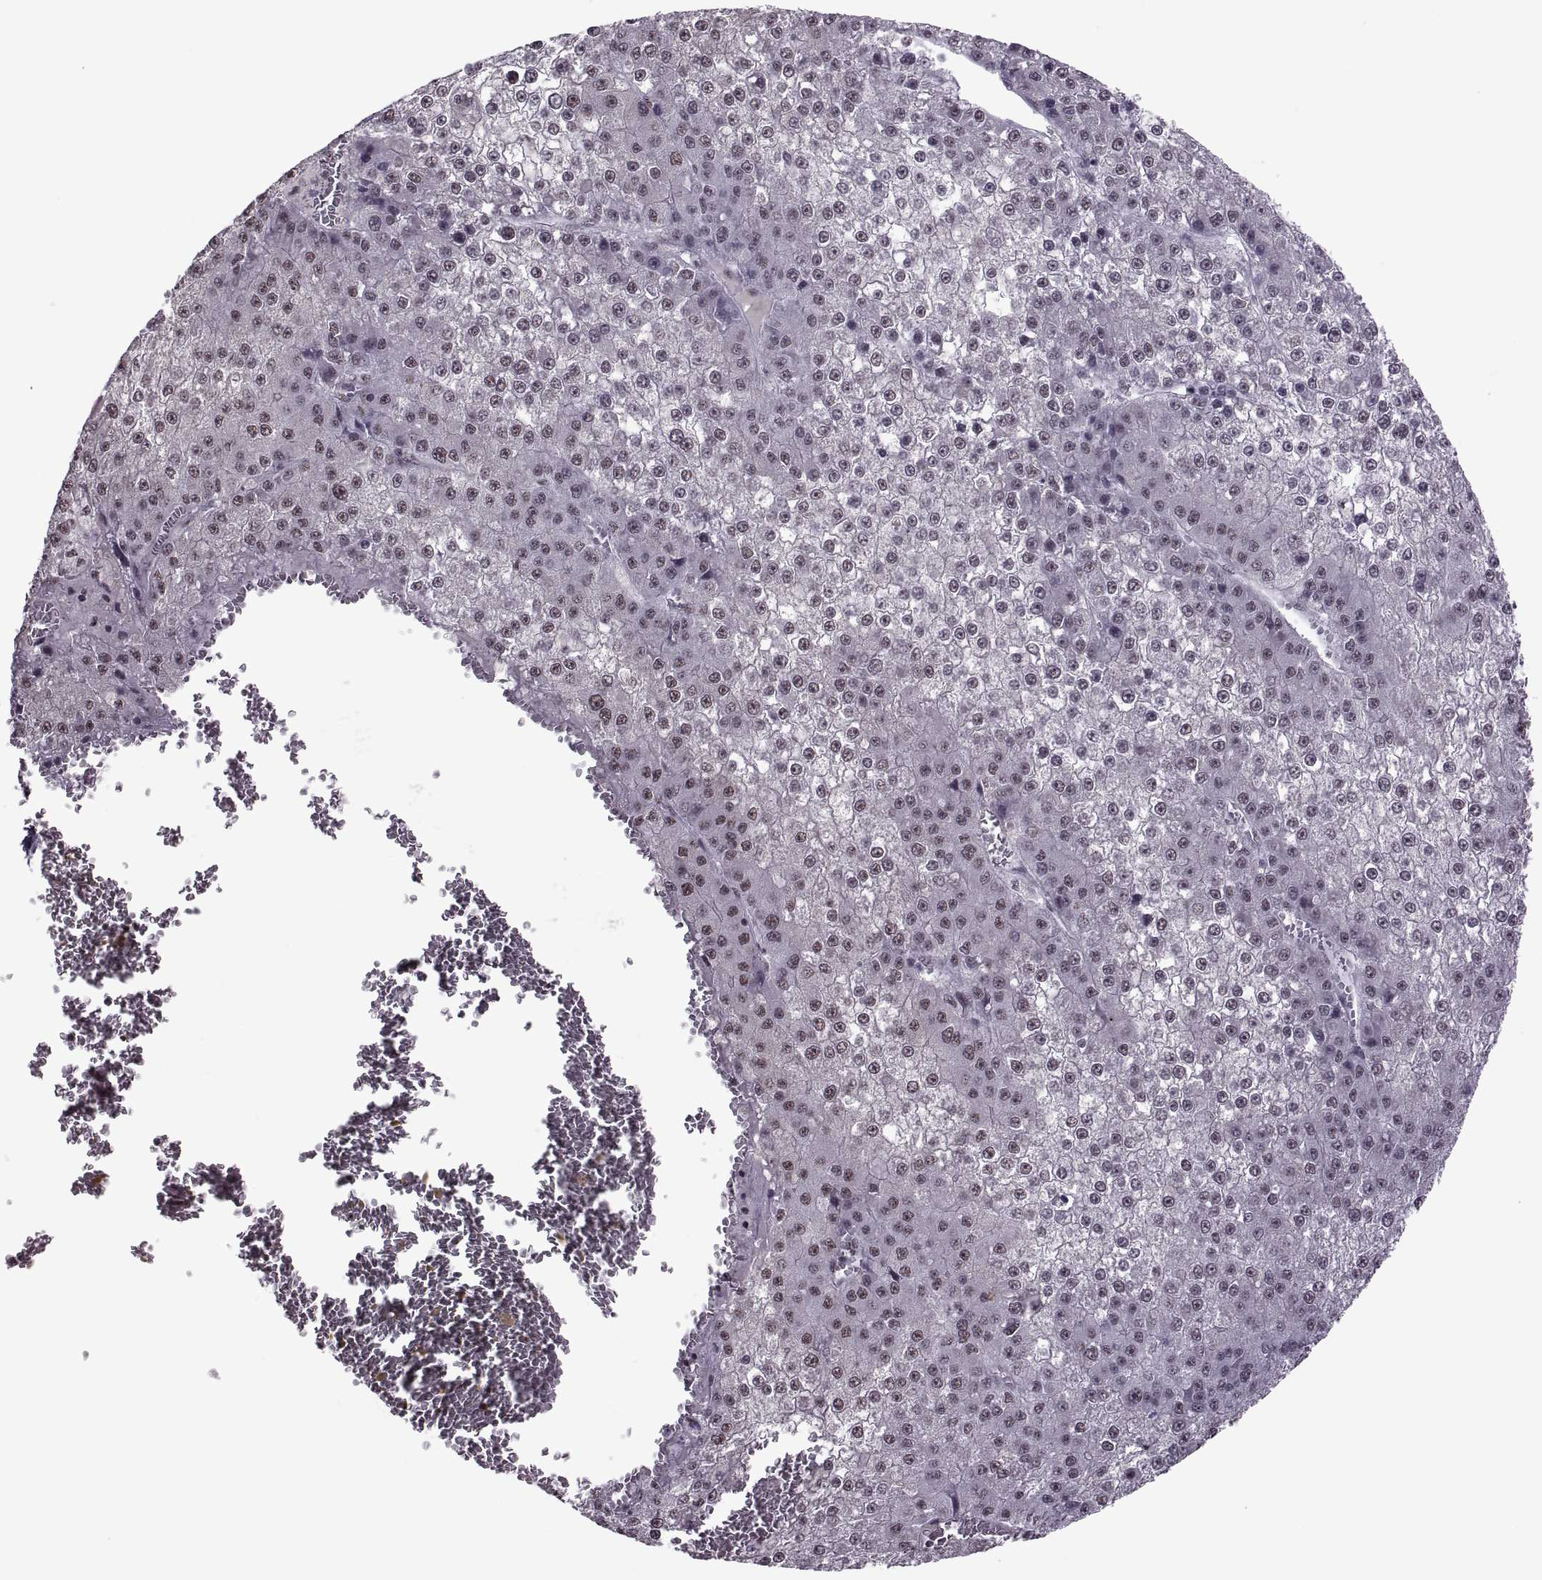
{"staining": {"intensity": "weak", "quantity": "25%-75%", "location": "nuclear"}, "tissue": "liver cancer", "cell_type": "Tumor cells", "image_type": "cancer", "snomed": [{"axis": "morphology", "description": "Carcinoma, Hepatocellular, NOS"}, {"axis": "topography", "description": "Liver"}], "caption": "High-magnification brightfield microscopy of hepatocellular carcinoma (liver) stained with DAB (3,3'-diaminobenzidine) (brown) and counterstained with hematoxylin (blue). tumor cells exhibit weak nuclear staining is seen in approximately25%-75% of cells.", "gene": "MAGEA4", "patient": {"sex": "female", "age": 73}}